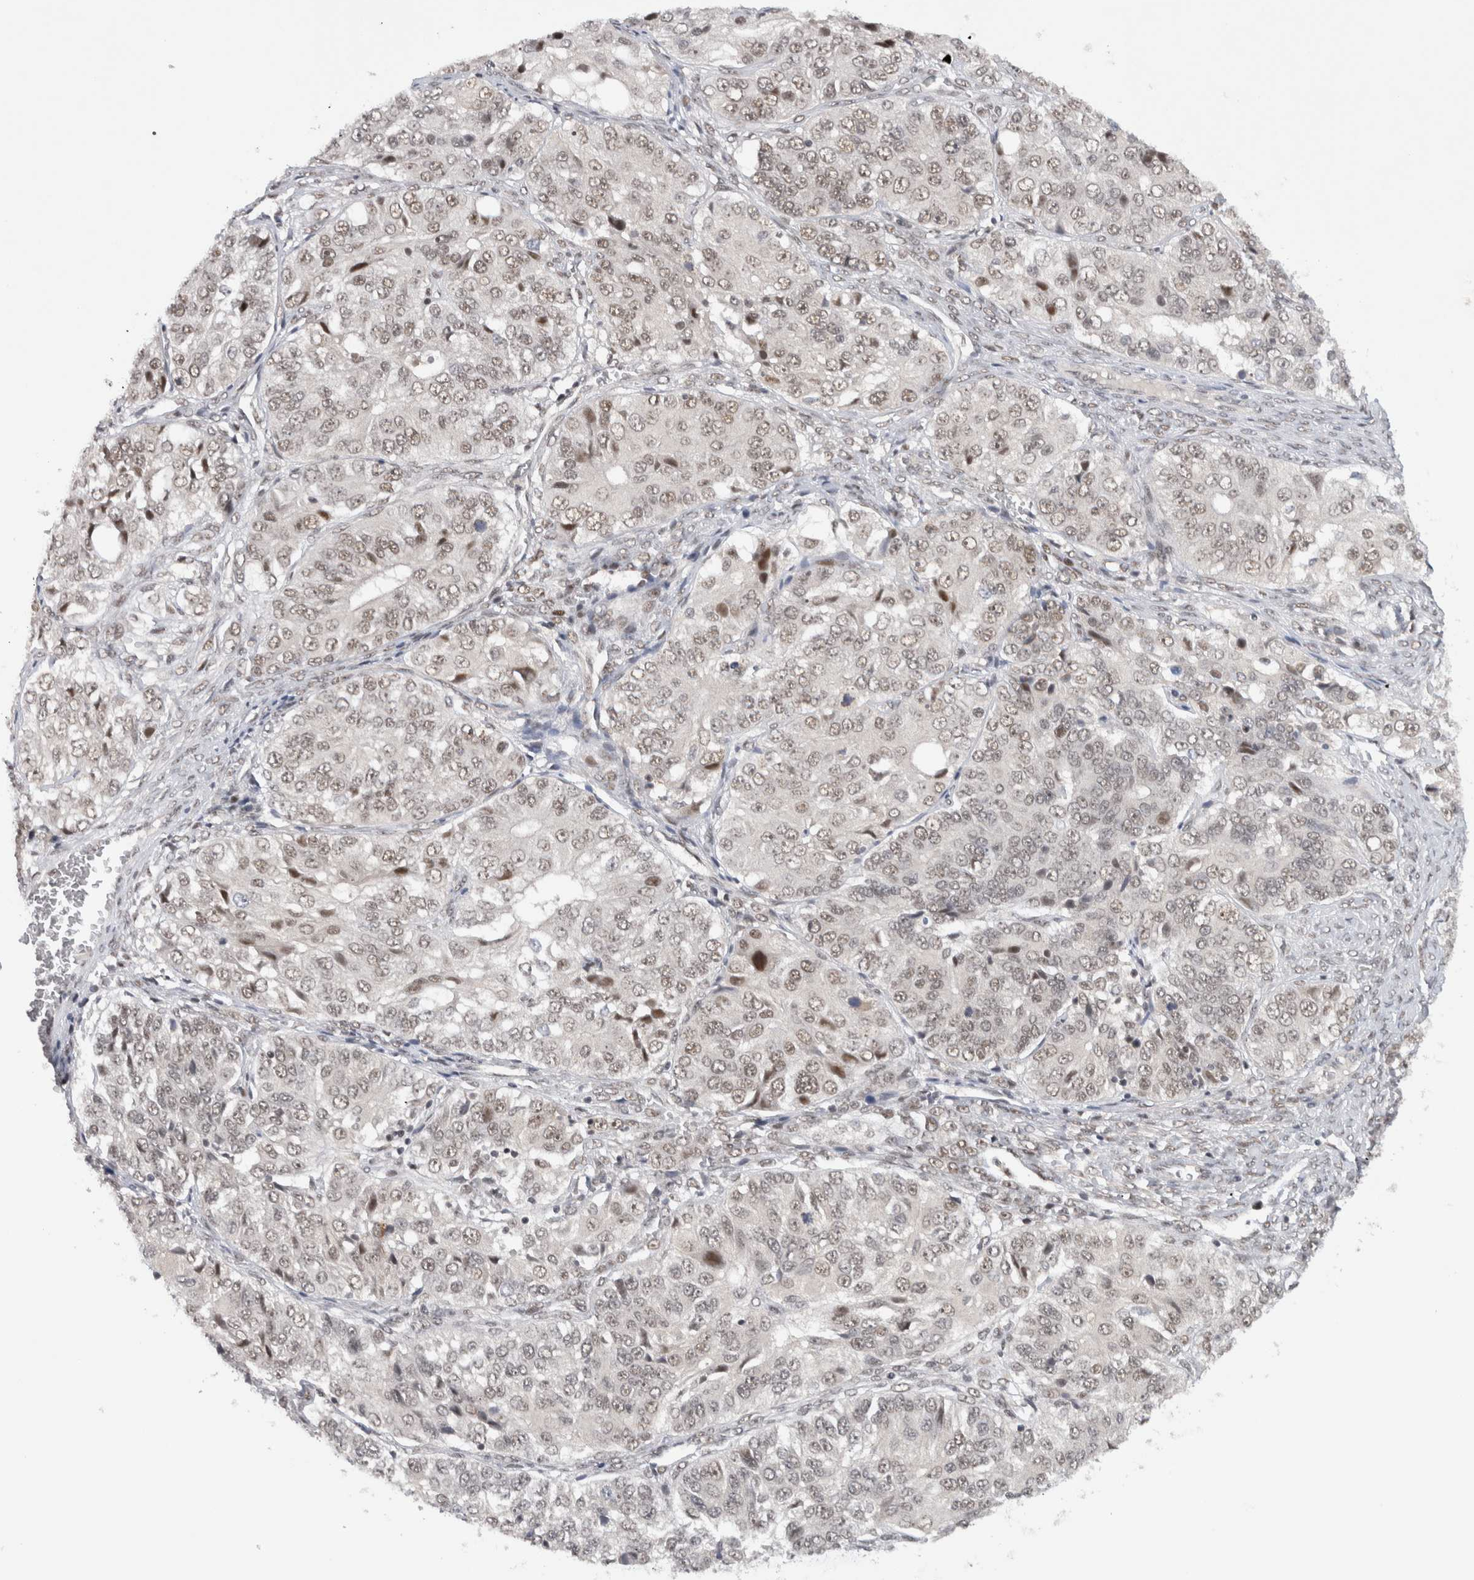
{"staining": {"intensity": "weak", "quantity": ">75%", "location": "nuclear"}, "tissue": "ovarian cancer", "cell_type": "Tumor cells", "image_type": "cancer", "snomed": [{"axis": "morphology", "description": "Carcinoma, endometroid"}, {"axis": "topography", "description": "Ovary"}], "caption": "Protein staining shows weak nuclear staining in approximately >75% of tumor cells in ovarian cancer (endometroid carcinoma).", "gene": "HESX1", "patient": {"sex": "female", "age": 51}}